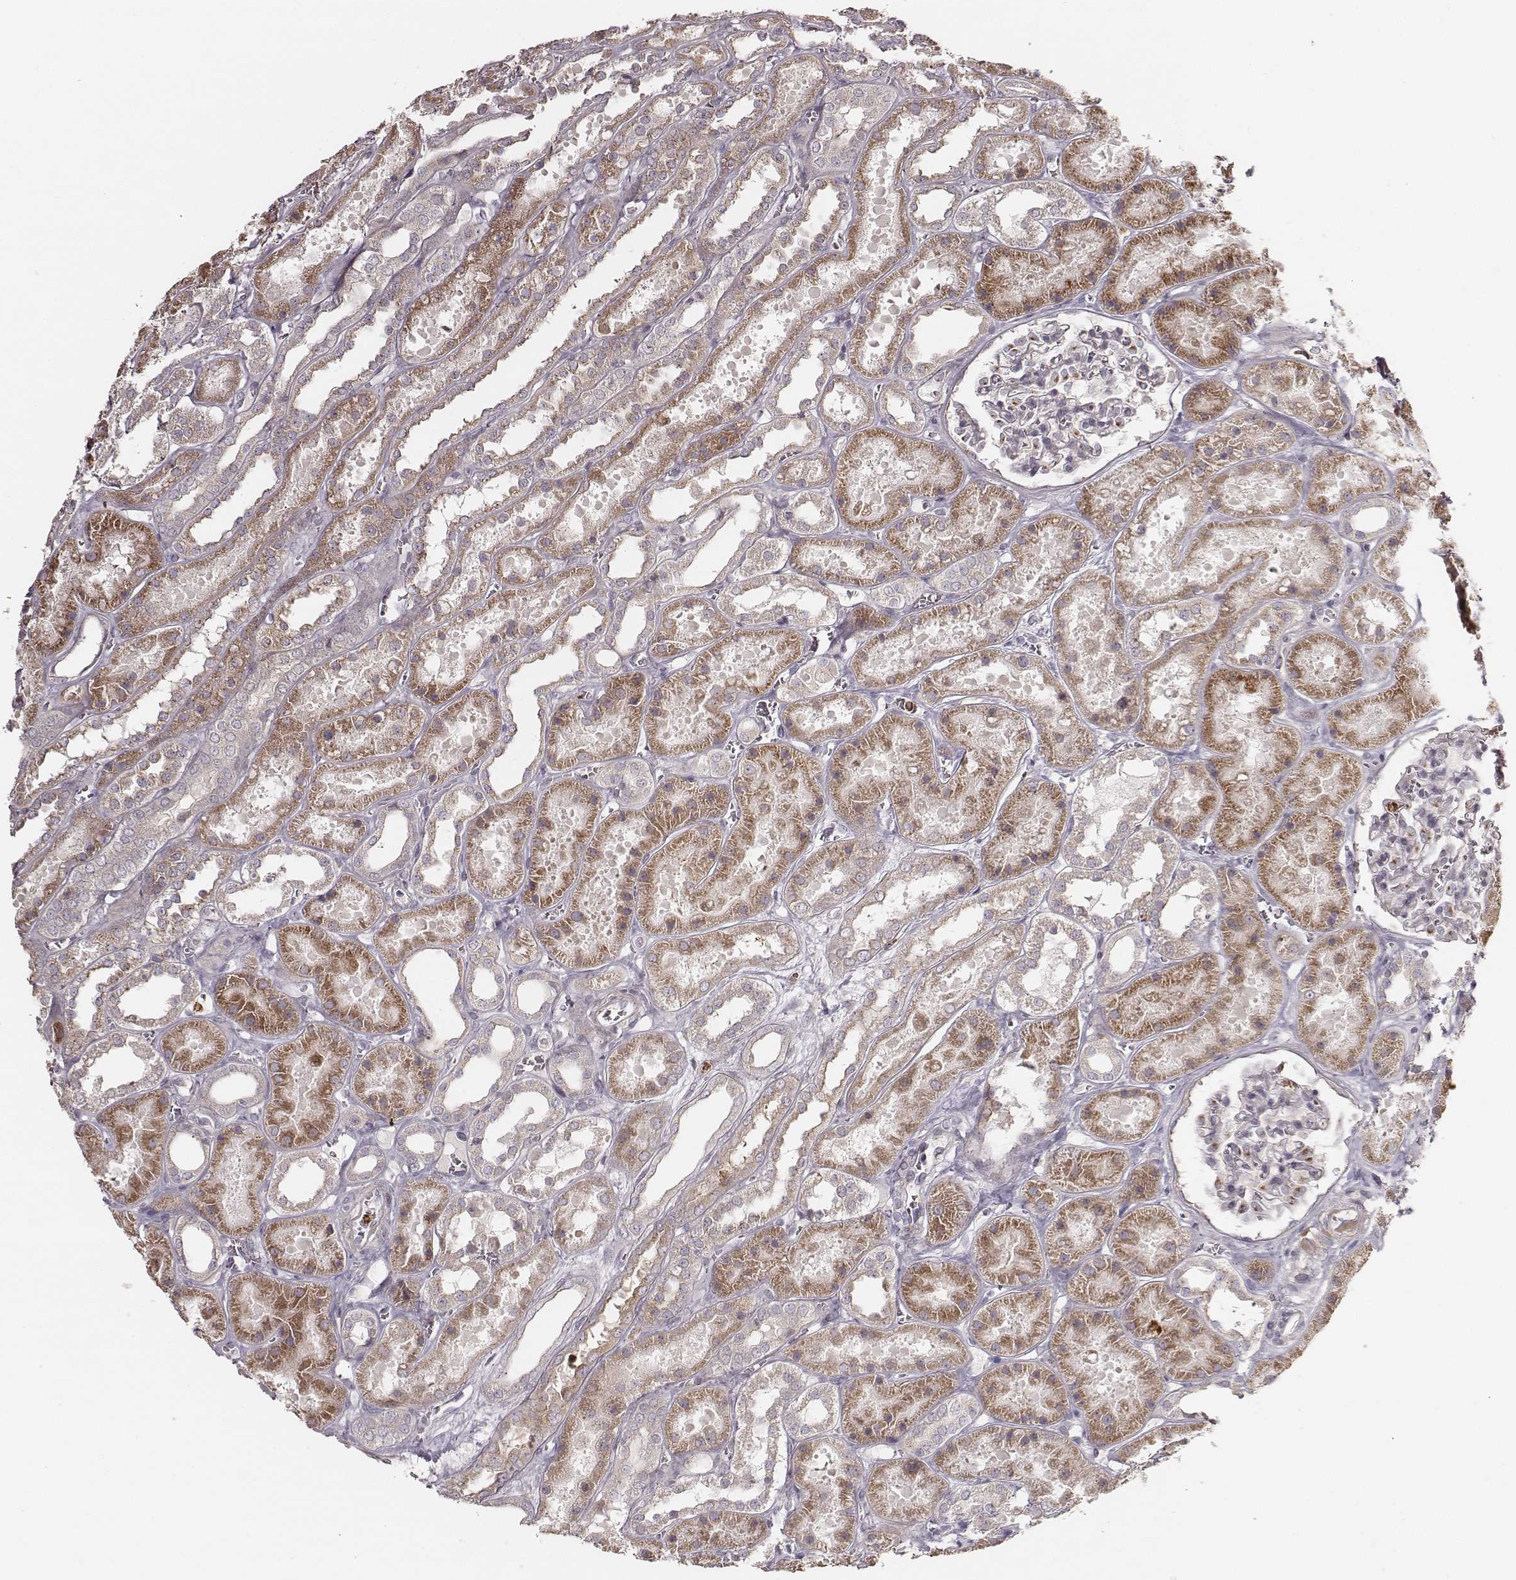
{"staining": {"intensity": "moderate", "quantity": "<25%", "location": "cytoplasmic/membranous"}, "tissue": "kidney", "cell_type": "Cells in glomeruli", "image_type": "normal", "snomed": [{"axis": "morphology", "description": "Normal tissue, NOS"}, {"axis": "topography", "description": "Kidney"}], "caption": "High-magnification brightfield microscopy of unremarkable kidney stained with DAB (3,3'-diaminobenzidine) (brown) and counterstained with hematoxylin (blue). cells in glomeruli exhibit moderate cytoplasmic/membranous staining is identified in approximately<25% of cells.", "gene": "ABCA7", "patient": {"sex": "female", "age": 41}}